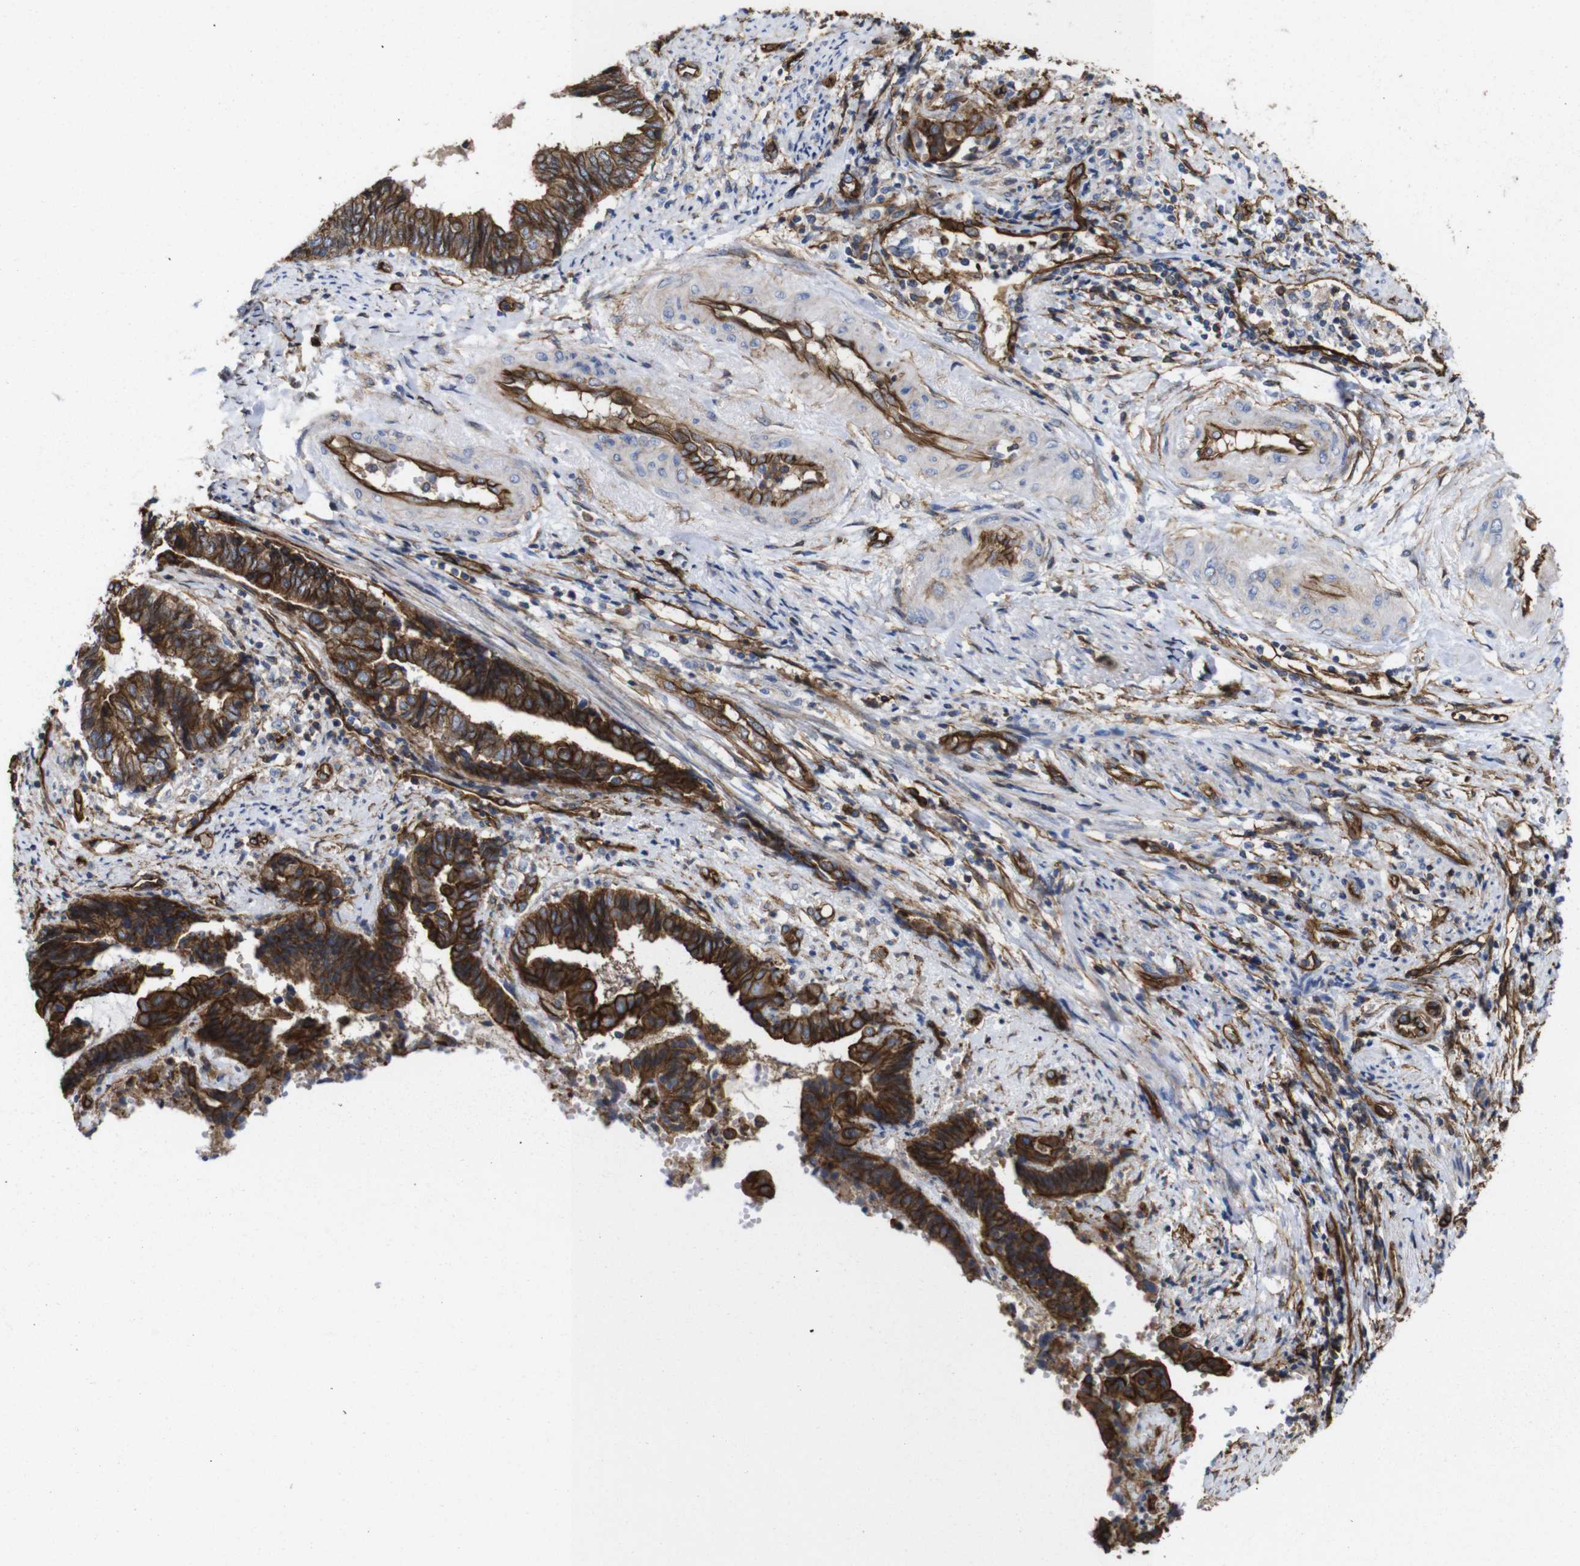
{"staining": {"intensity": "strong", "quantity": ">75%", "location": "cytoplasmic/membranous"}, "tissue": "endometrial cancer", "cell_type": "Tumor cells", "image_type": "cancer", "snomed": [{"axis": "morphology", "description": "Adenocarcinoma, NOS"}, {"axis": "topography", "description": "Uterus"}, {"axis": "topography", "description": "Endometrium"}], "caption": "A brown stain highlights strong cytoplasmic/membranous staining of a protein in human endometrial cancer (adenocarcinoma) tumor cells. The protein is stained brown, and the nuclei are stained in blue (DAB (3,3'-diaminobenzidine) IHC with brightfield microscopy, high magnification).", "gene": "SPTBN1", "patient": {"sex": "female", "age": 70}}